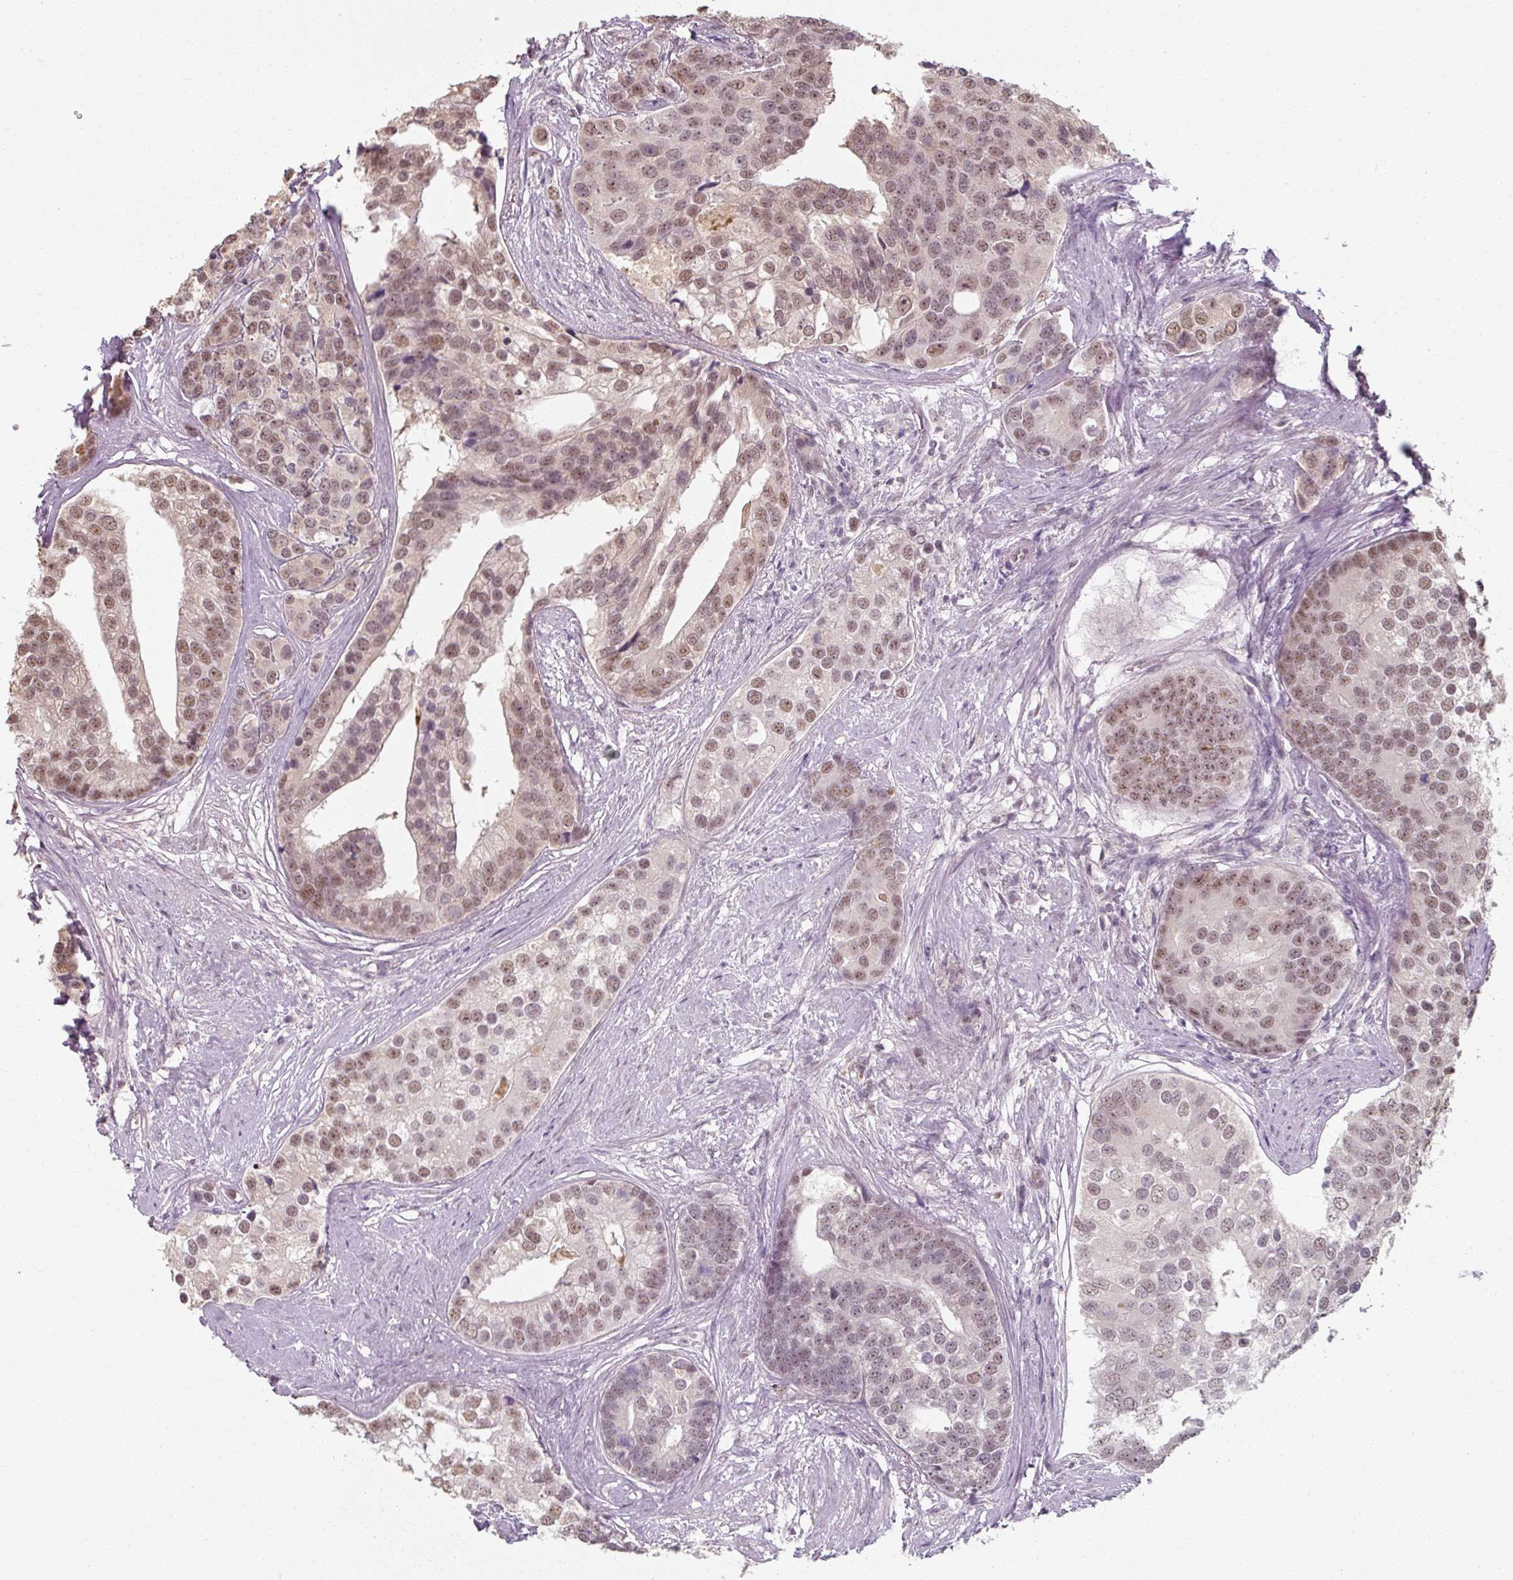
{"staining": {"intensity": "weak", "quantity": ">75%", "location": "nuclear"}, "tissue": "prostate cancer", "cell_type": "Tumor cells", "image_type": "cancer", "snomed": [{"axis": "morphology", "description": "Adenocarcinoma, High grade"}, {"axis": "topography", "description": "Prostate"}], "caption": "Prostate high-grade adenocarcinoma stained with a brown dye reveals weak nuclear positive positivity in about >75% of tumor cells.", "gene": "ZFTRAF1", "patient": {"sex": "male", "age": 62}}